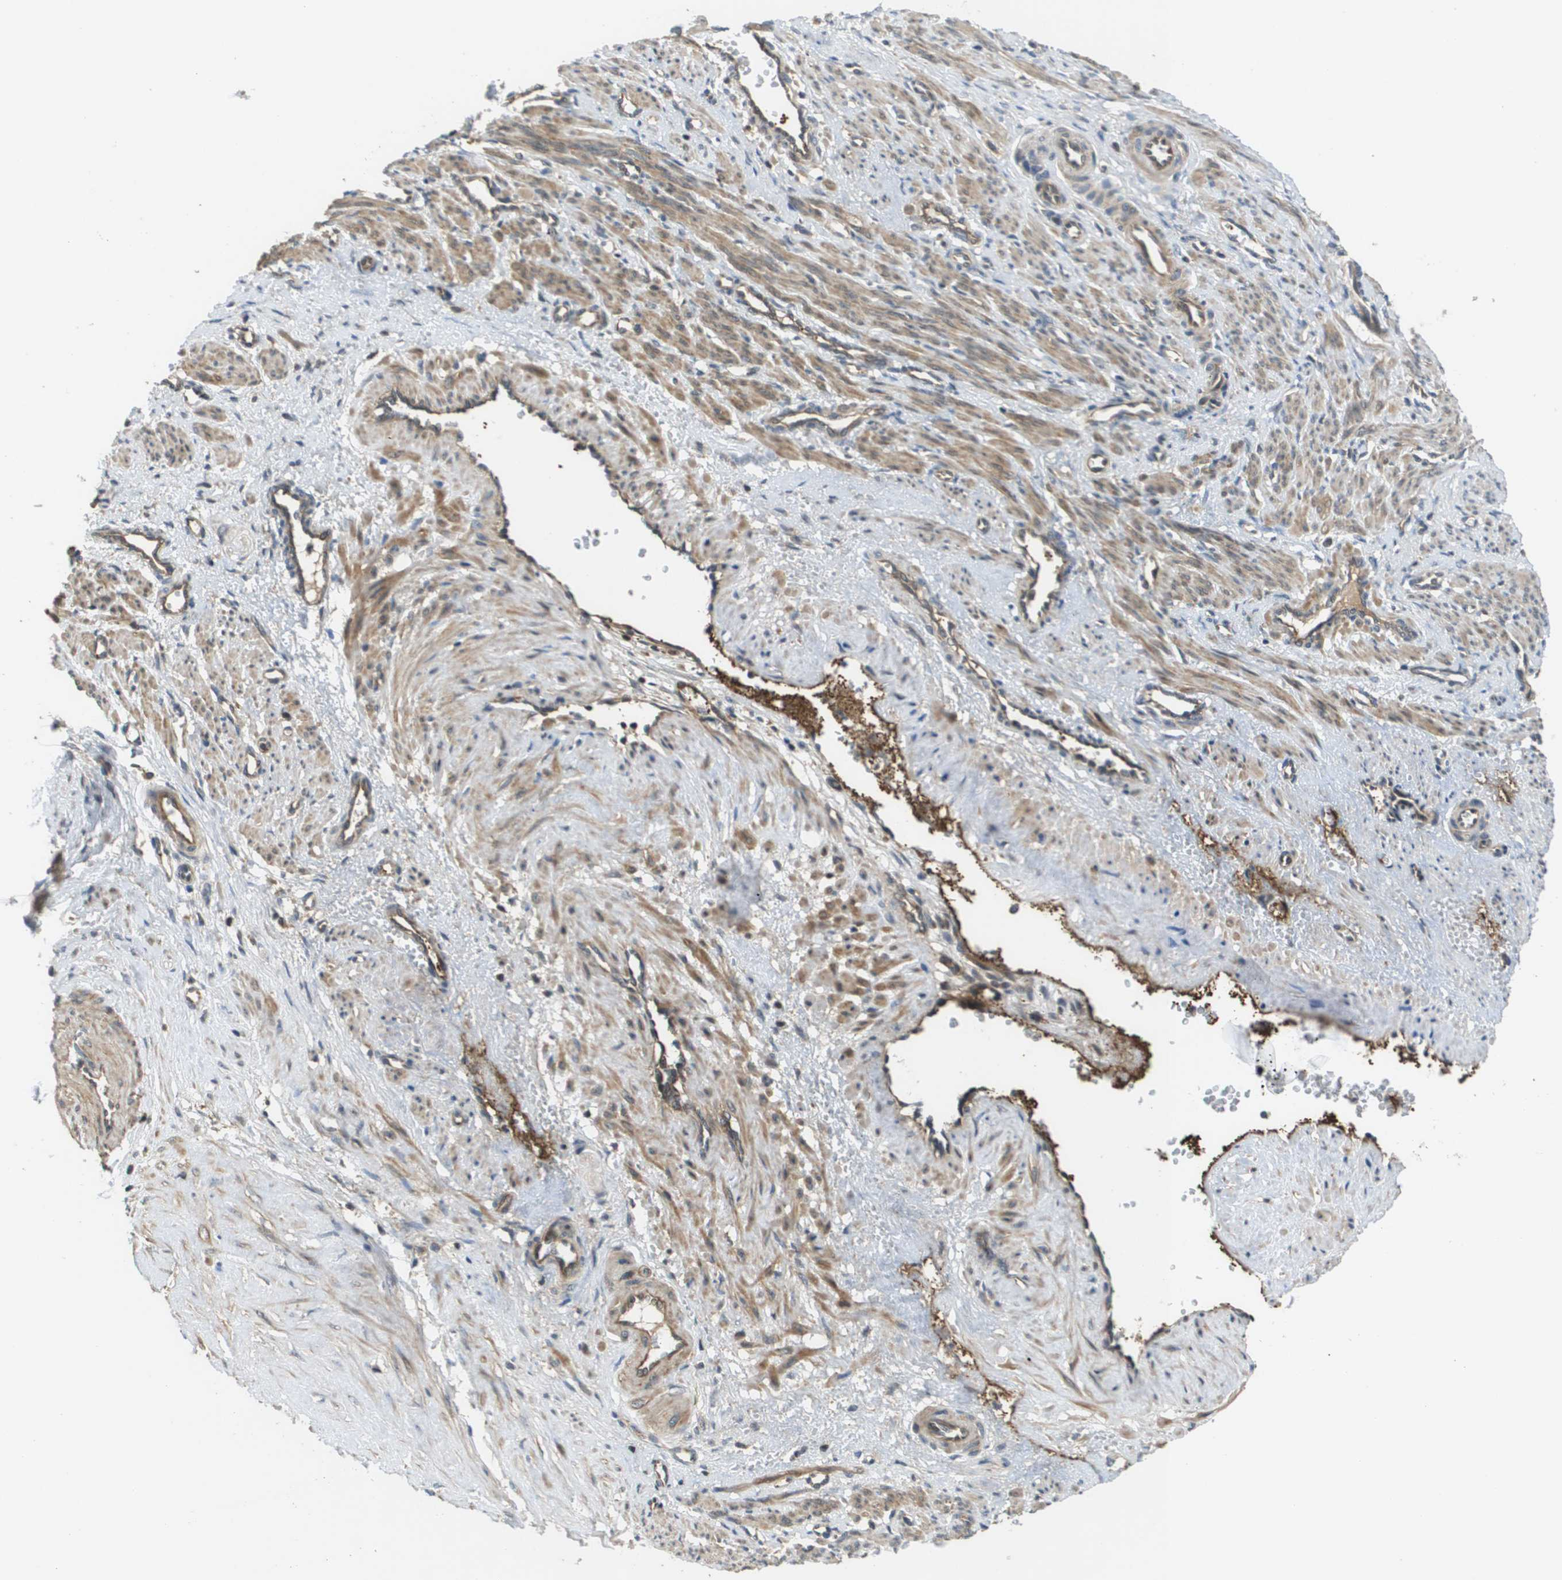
{"staining": {"intensity": "moderate", "quantity": ">75%", "location": "cytoplasmic/membranous"}, "tissue": "smooth muscle", "cell_type": "Smooth muscle cells", "image_type": "normal", "snomed": [{"axis": "morphology", "description": "Normal tissue, NOS"}, {"axis": "topography", "description": "Endometrium"}], "caption": "IHC photomicrograph of benign smooth muscle: human smooth muscle stained using IHC shows medium levels of moderate protein expression localized specifically in the cytoplasmic/membranous of smooth muscle cells, appearing as a cytoplasmic/membranous brown color.", "gene": "RBM38", "patient": {"sex": "female", "age": 33}}